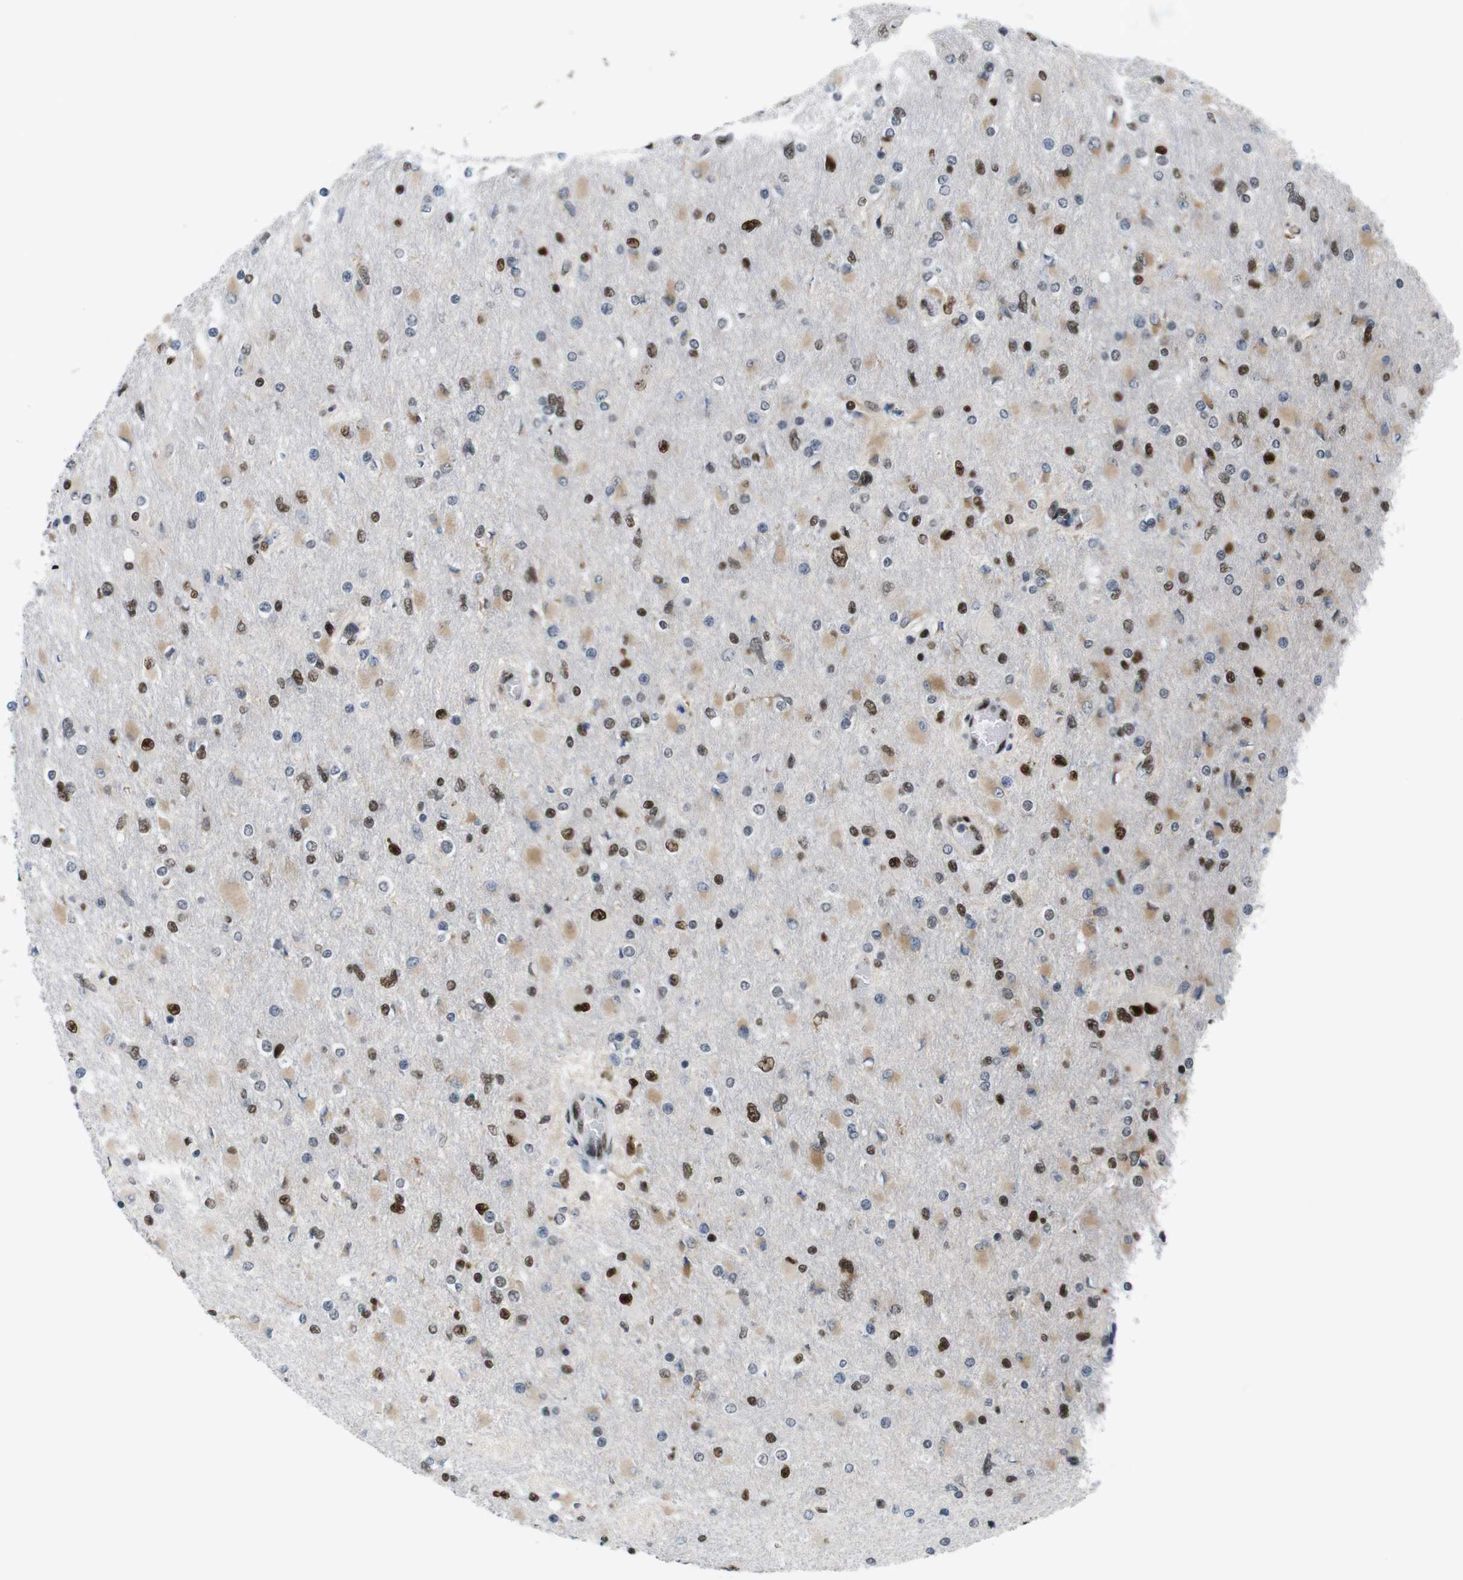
{"staining": {"intensity": "strong", "quantity": "25%-75%", "location": "nuclear"}, "tissue": "glioma", "cell_type": "Tumor cells", "image_type": "cancer", "snomed": [{"axis": "morphology", "description": "Glioma, malignant, High grade"}, {"axis": "topography", "description": "Cerebral cortex"}], "caption": "This micrograph exhibits high-grade glioma (malignant) stained with immunohistochemistry to label a protein in brown. The nuclear of tumor cells show strong positivity for the protein. Nuclei are counter-stained blue.", "gene": "PSME3", "patient": {"sex": "female", "age": 36}}